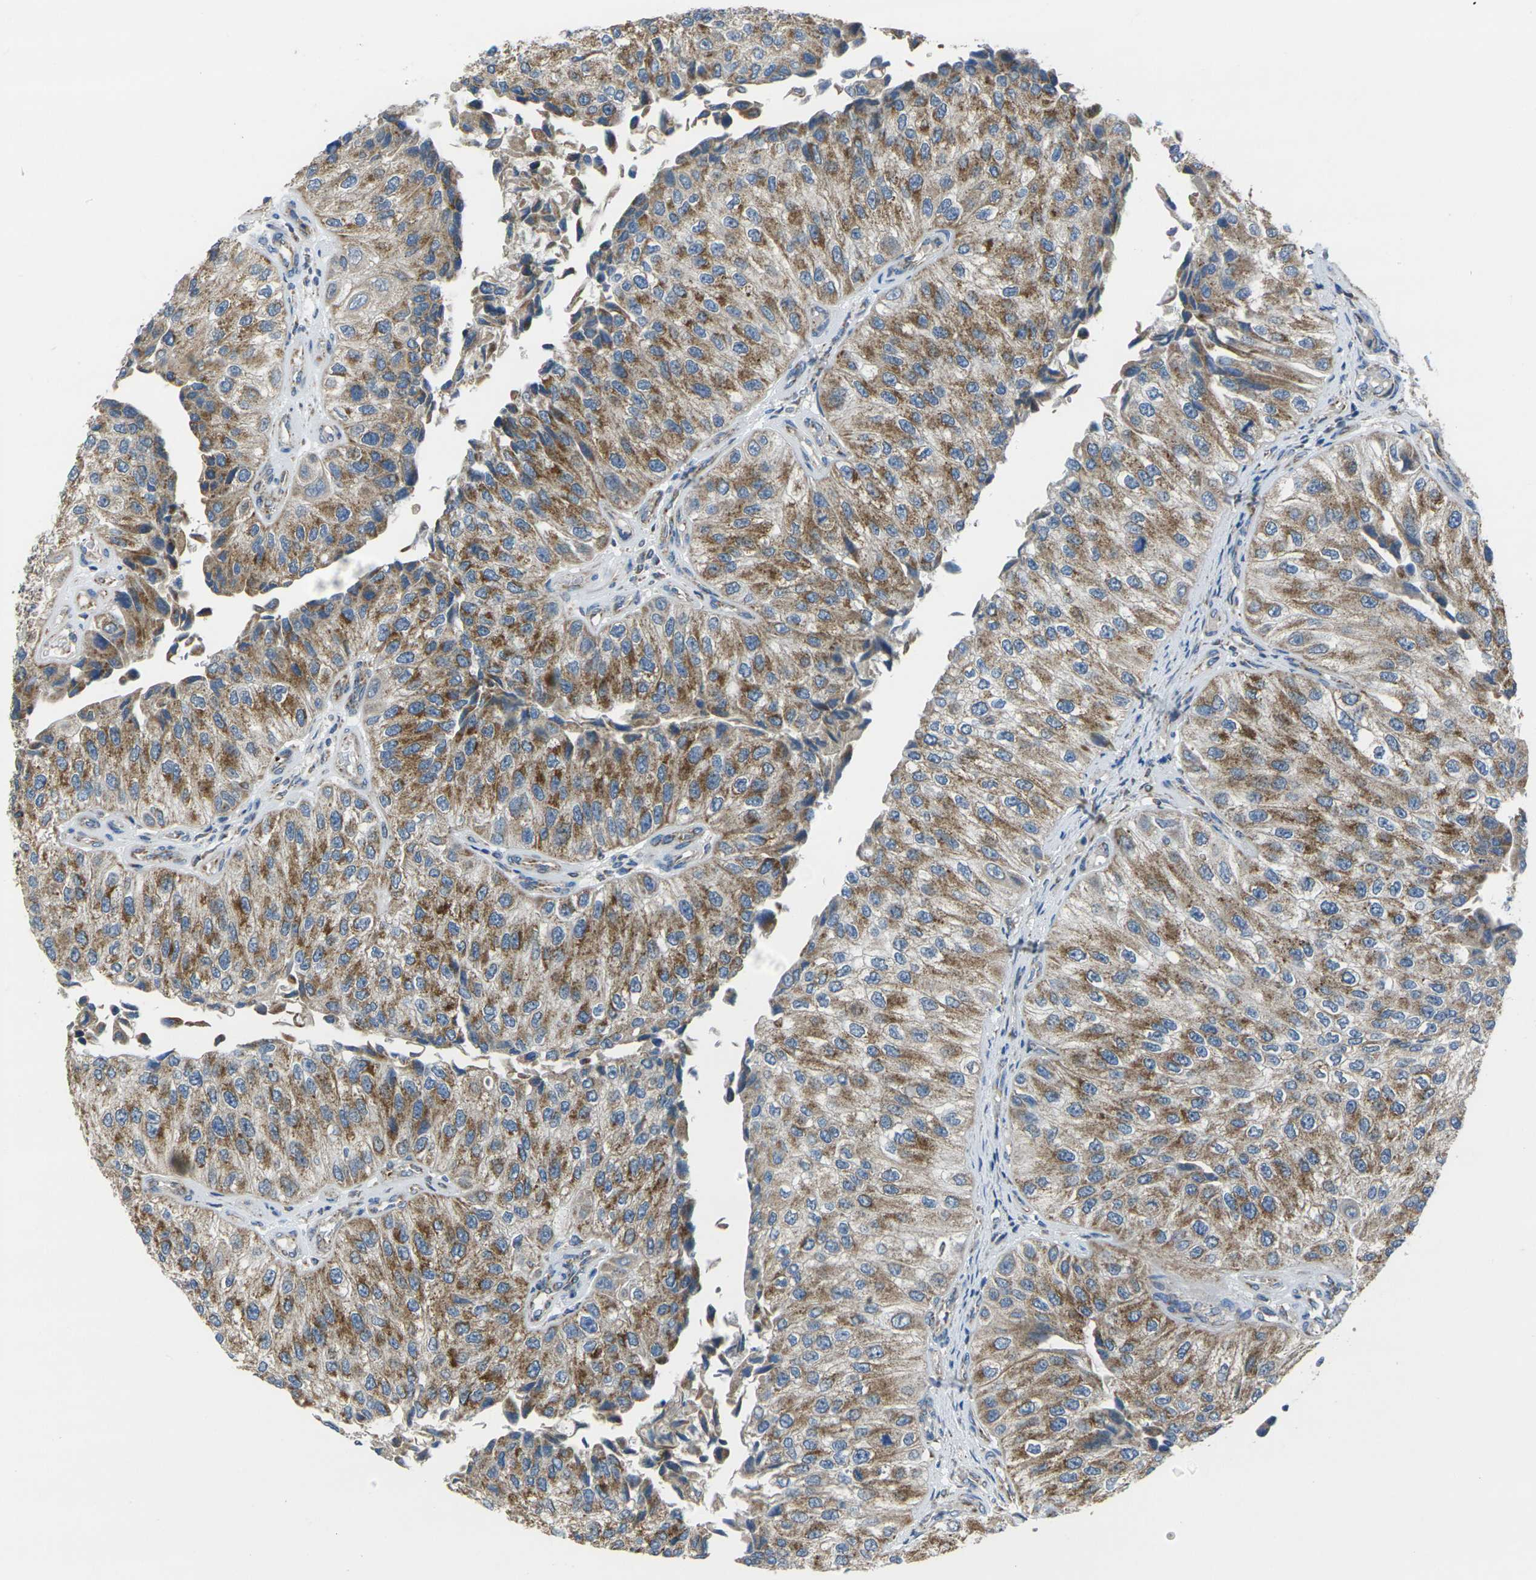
{"staining": {"intensity": "moderate", "quantity": ">75%", "location": "cytoplasmic/membranous"}, "tissue": "urothelial cancer", "cell_type": "Tumor cells", "image_type": "cancer", "snomed": [{"axis": "morphology", "description": "Urothelial carcinoma, High grade"}, {"axis": "topography", "description": "Kidney"}, {"axis": "topography", "description": "Urinary bladder"}], "caption": "Immunohistochemical staining of urothelial carcinoma (high-grade) demonstrates moderate cytoplasmic/membranous protein staining in approximately >75% of tumor cells.", "gene": "TMEM120B", "patient": {"sex": "male", "age": 77}}